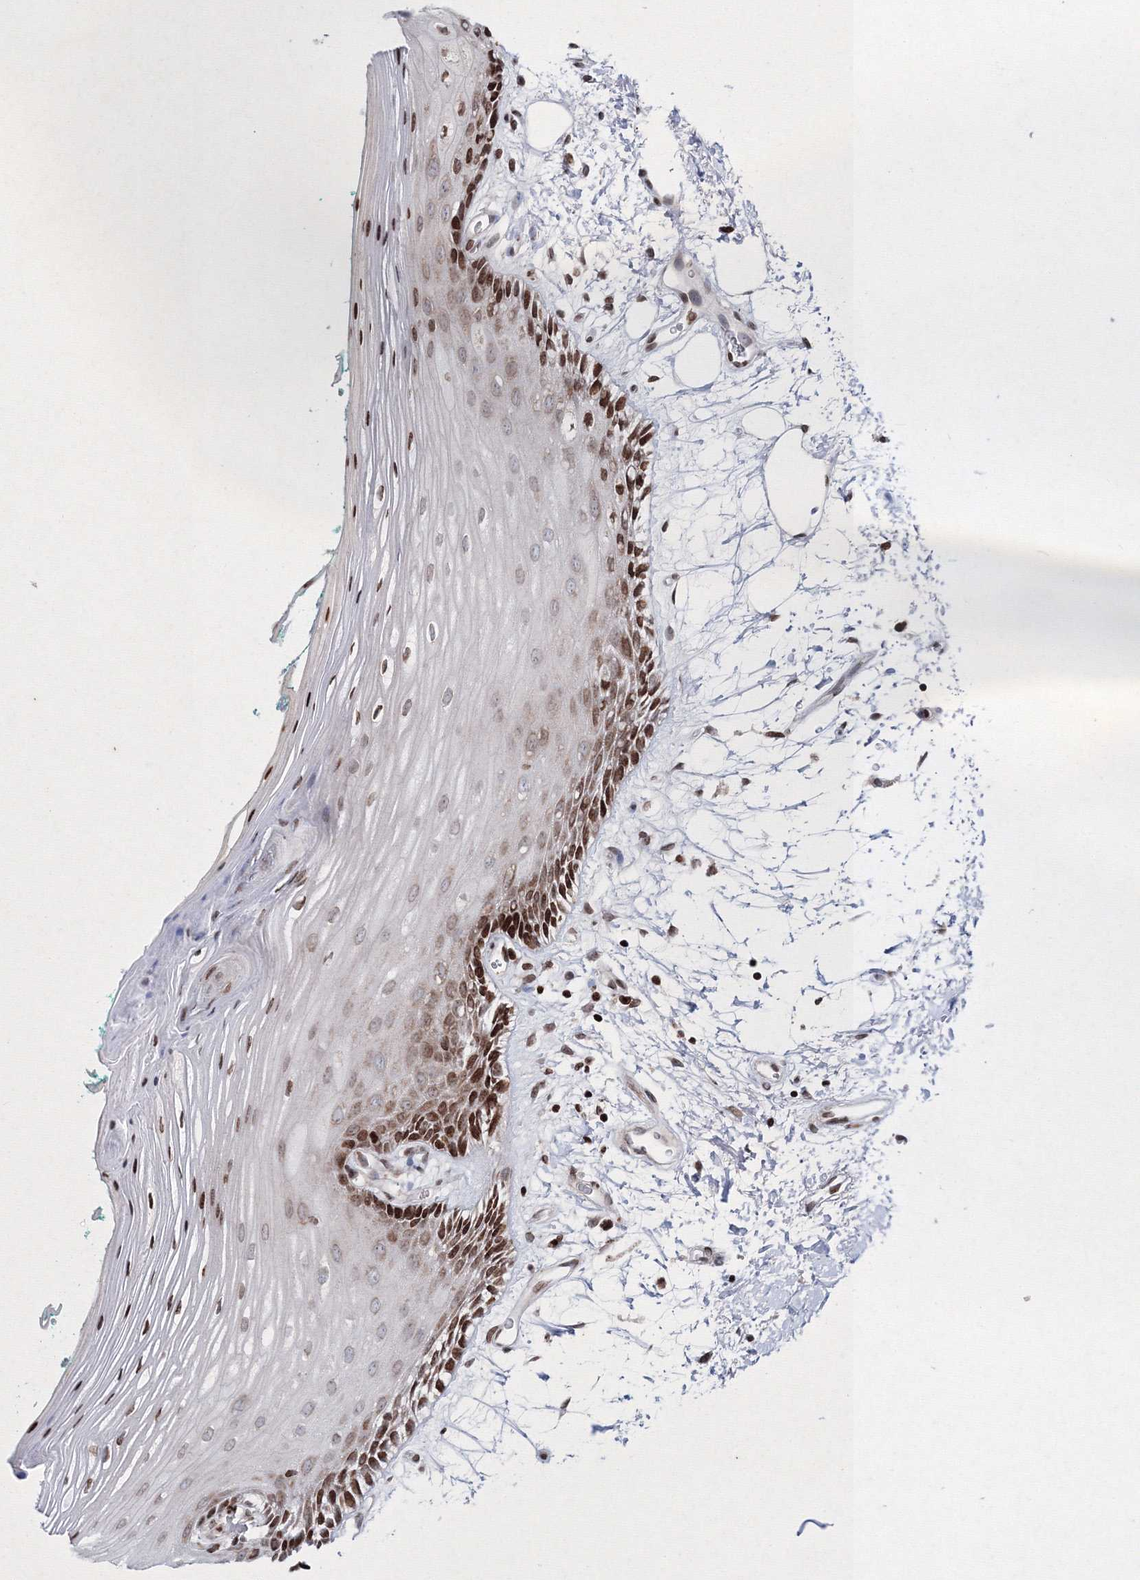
{"staining": {"intensity": "moderate", "quantity": "25%-75%", "location": "nuclear"}, "tissue": "oral mucosa", "cell_type": "Squamous epithelial cells", "image_type": "normal", "snomed": [{"axis": "morphology", "description": "Normal tissue, NOS"}, {"axis": "topography", "description": "Skeletal muscle"}, {"axis": "topography", "description": "Oral tissue"}, {"axis": "topography", "description": "Peripheral nerve tissue"}], "caption": "This micrograph shows immunohistochemistry (IHC) staining of benign oral mucosa, with medium moderate nuclear expression in approximately 25%-75% of squamous epithelial cells.", "gene": "SMIM29", "patient": {"sex": "female", "age": 84}}